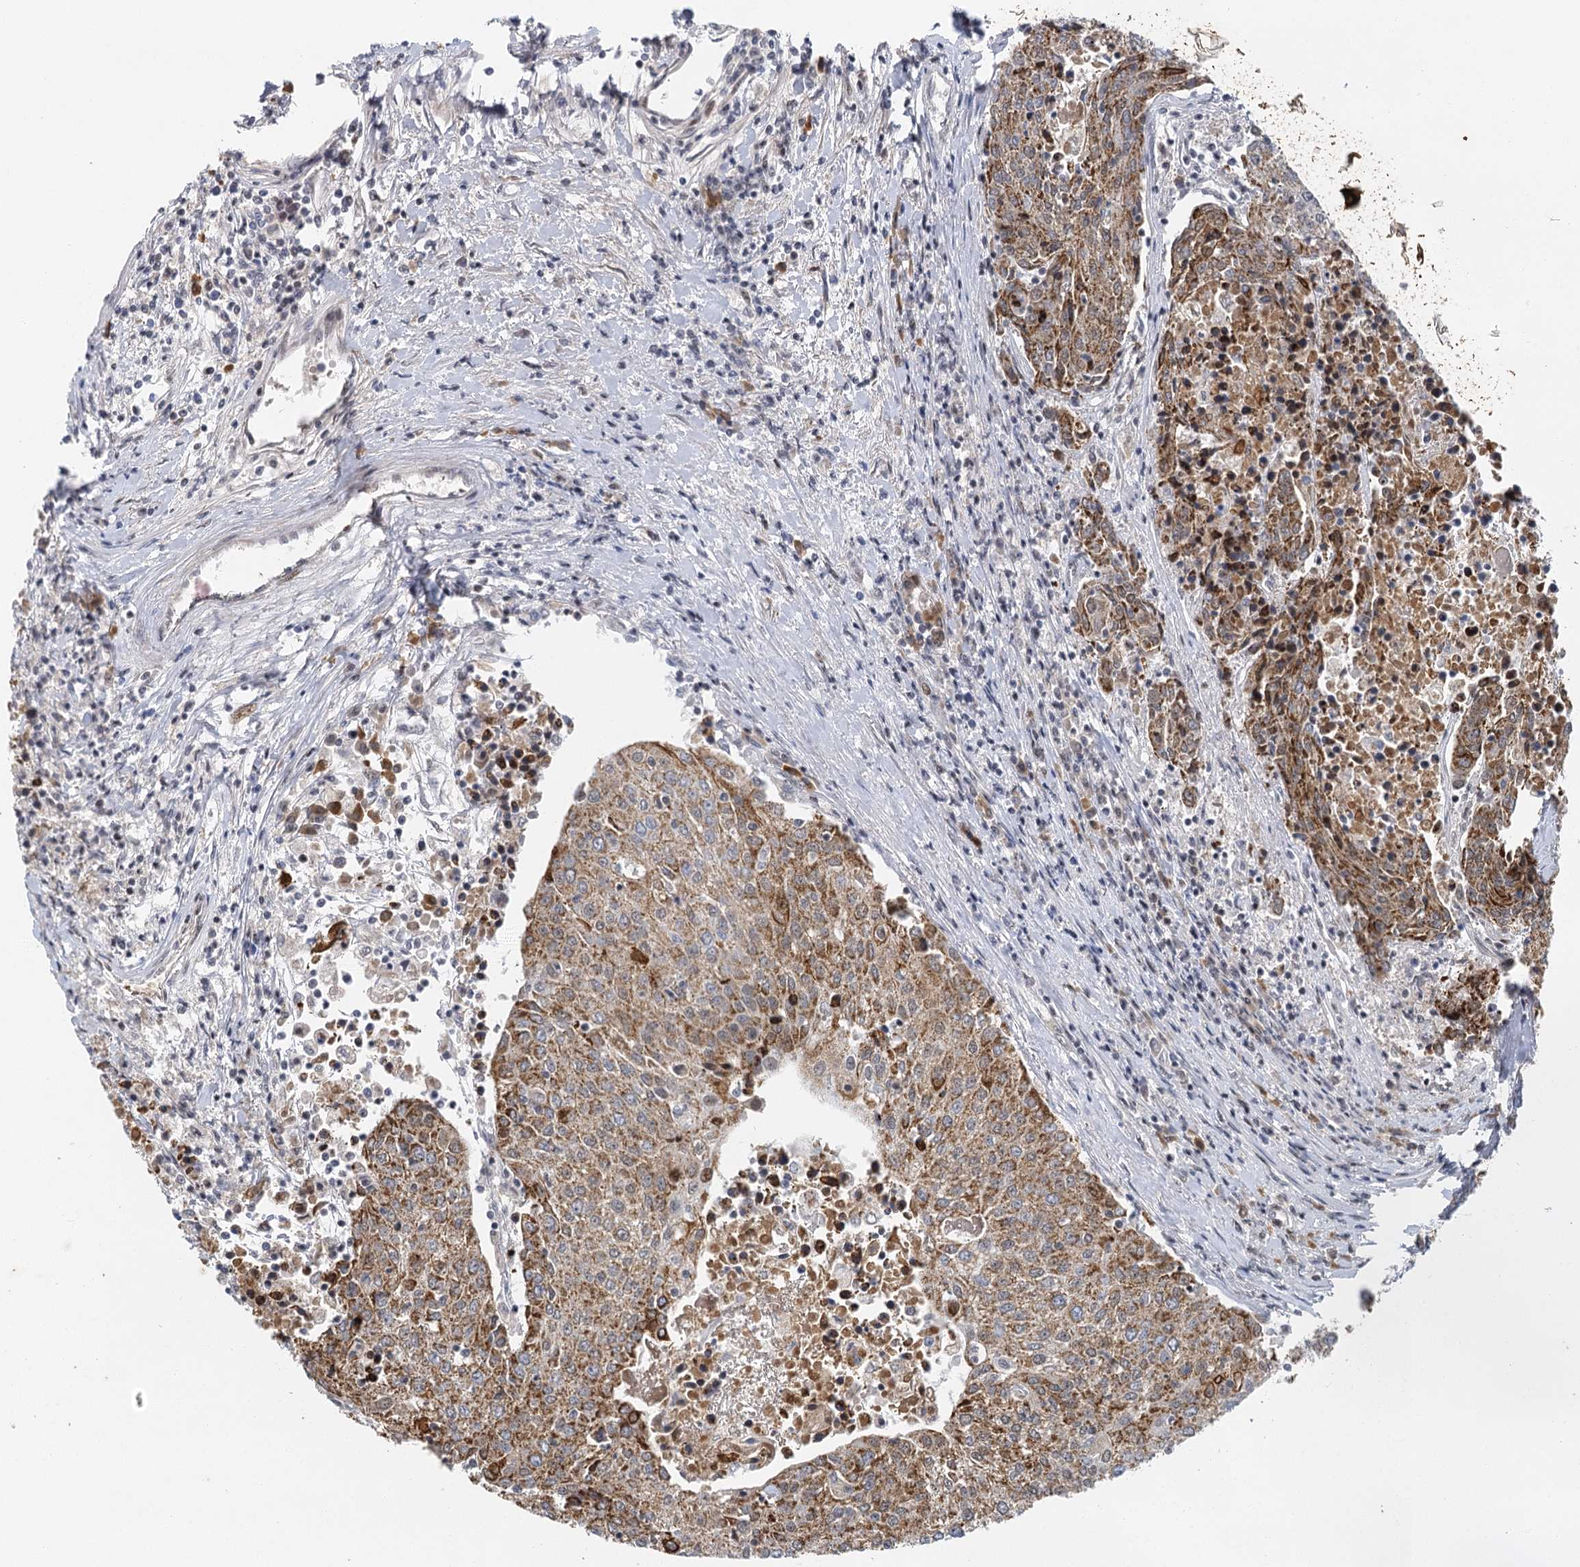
{"staining": {"intensity": "moderate", "quantity": ">75%", "location": "cytoplasmic/membranous"}, "tissue": "urothelial cancer", "cell_type": "Tumor cells", "image_type": "cancer", "snomed": [{"axis": "morphology", "description": "Urothelial carcinoma, High grade"}, {"axis": "topography", "description": "Urinary bladder"}], "caption": "Protein expression analysis of urothelial carcinoma (high-grade) displays moderate cytoplasmic/membranous staining in approximately >75% of tumor cells.", "gene": "IL11RA", "patient": {"sex": "female", "age": 85}}